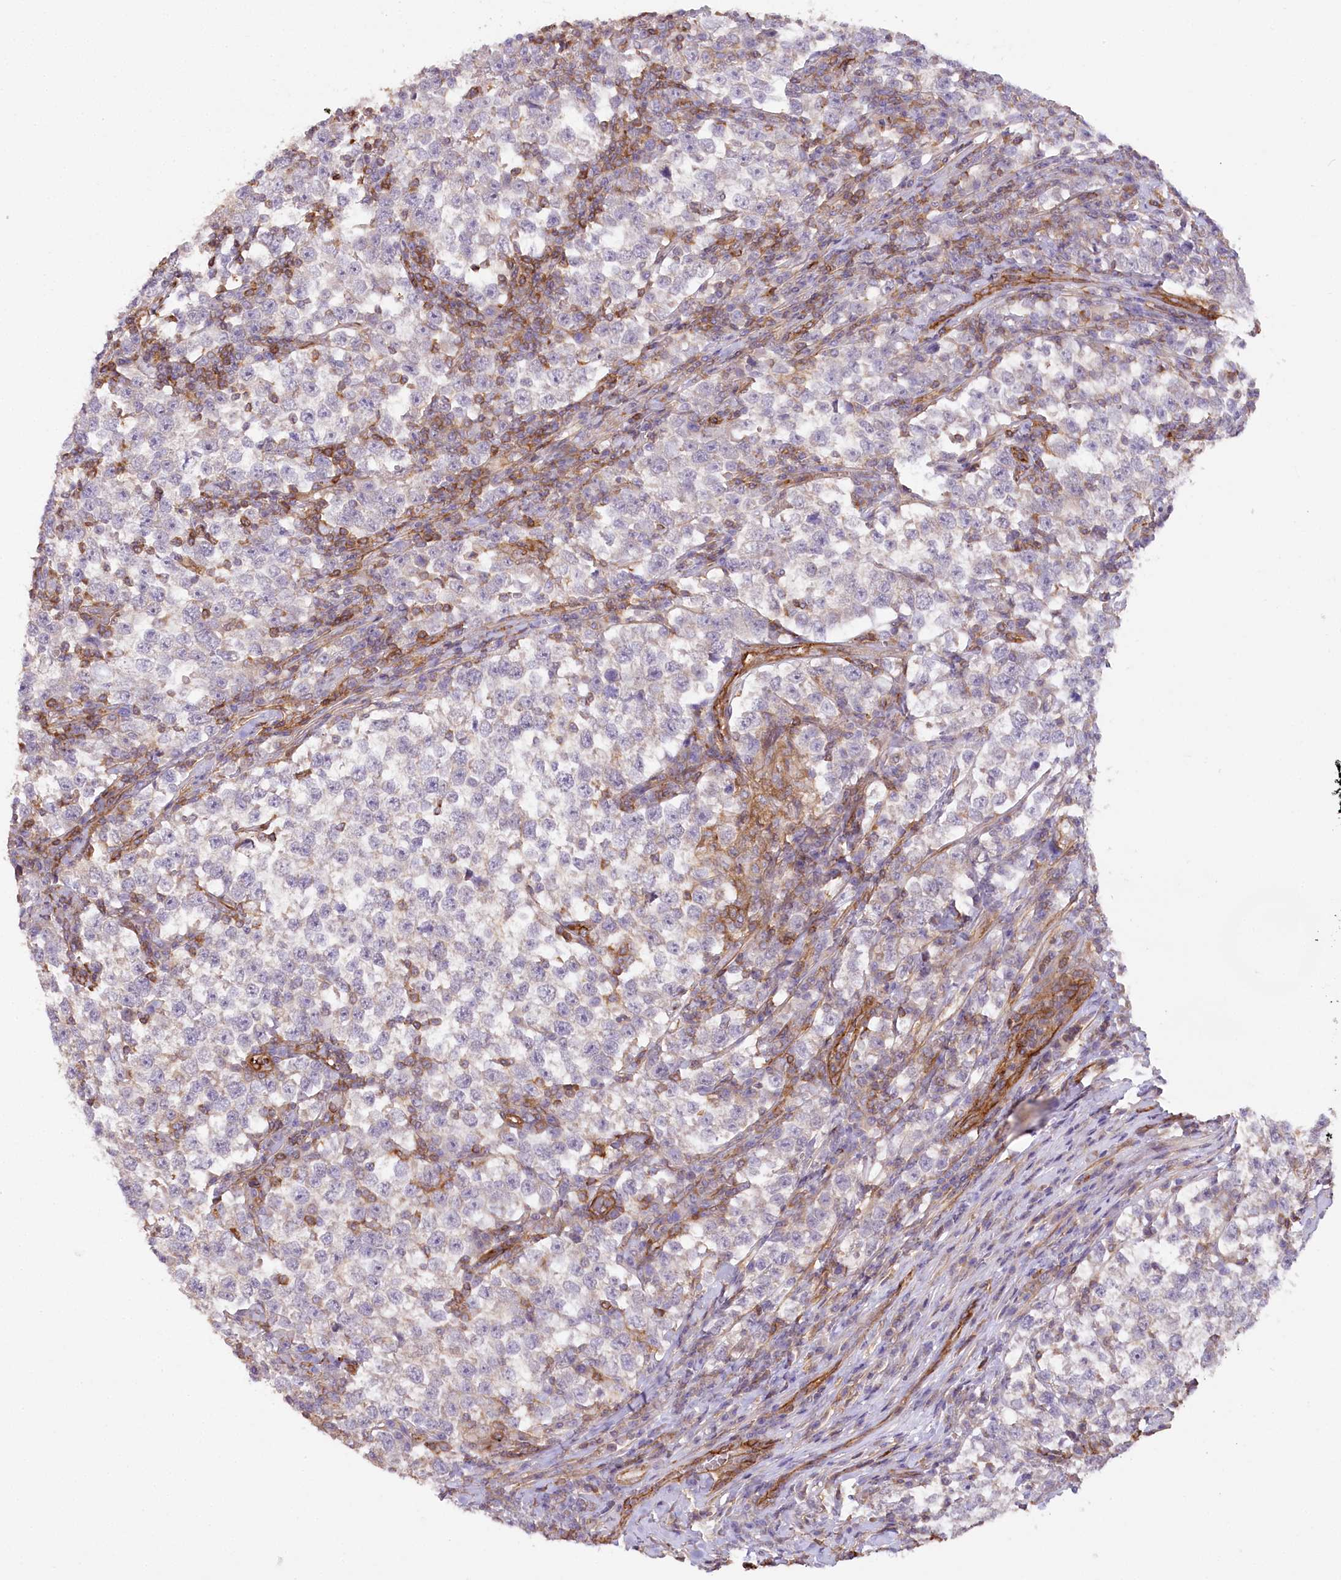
{"staining": {"intensity": "negative", "quantity": "none", "location": "none"}, "tissue": "testis cancer", "cell_type": "Tumor cells", "image_type": "cancer", "snomed": [{"axis": "morphology", "description": "Normal tissue, NOS"}, {"axis": "morphology", "description": "Seminoma, NOS"}, {"axis": "topography", "description": "Testis"}], "caption": "Histopathology image shows no significant protein positivity in tumor cells of testis cancer.", "gene": "SYNPO2", "patient": {"sex": "male", "age": 43}}